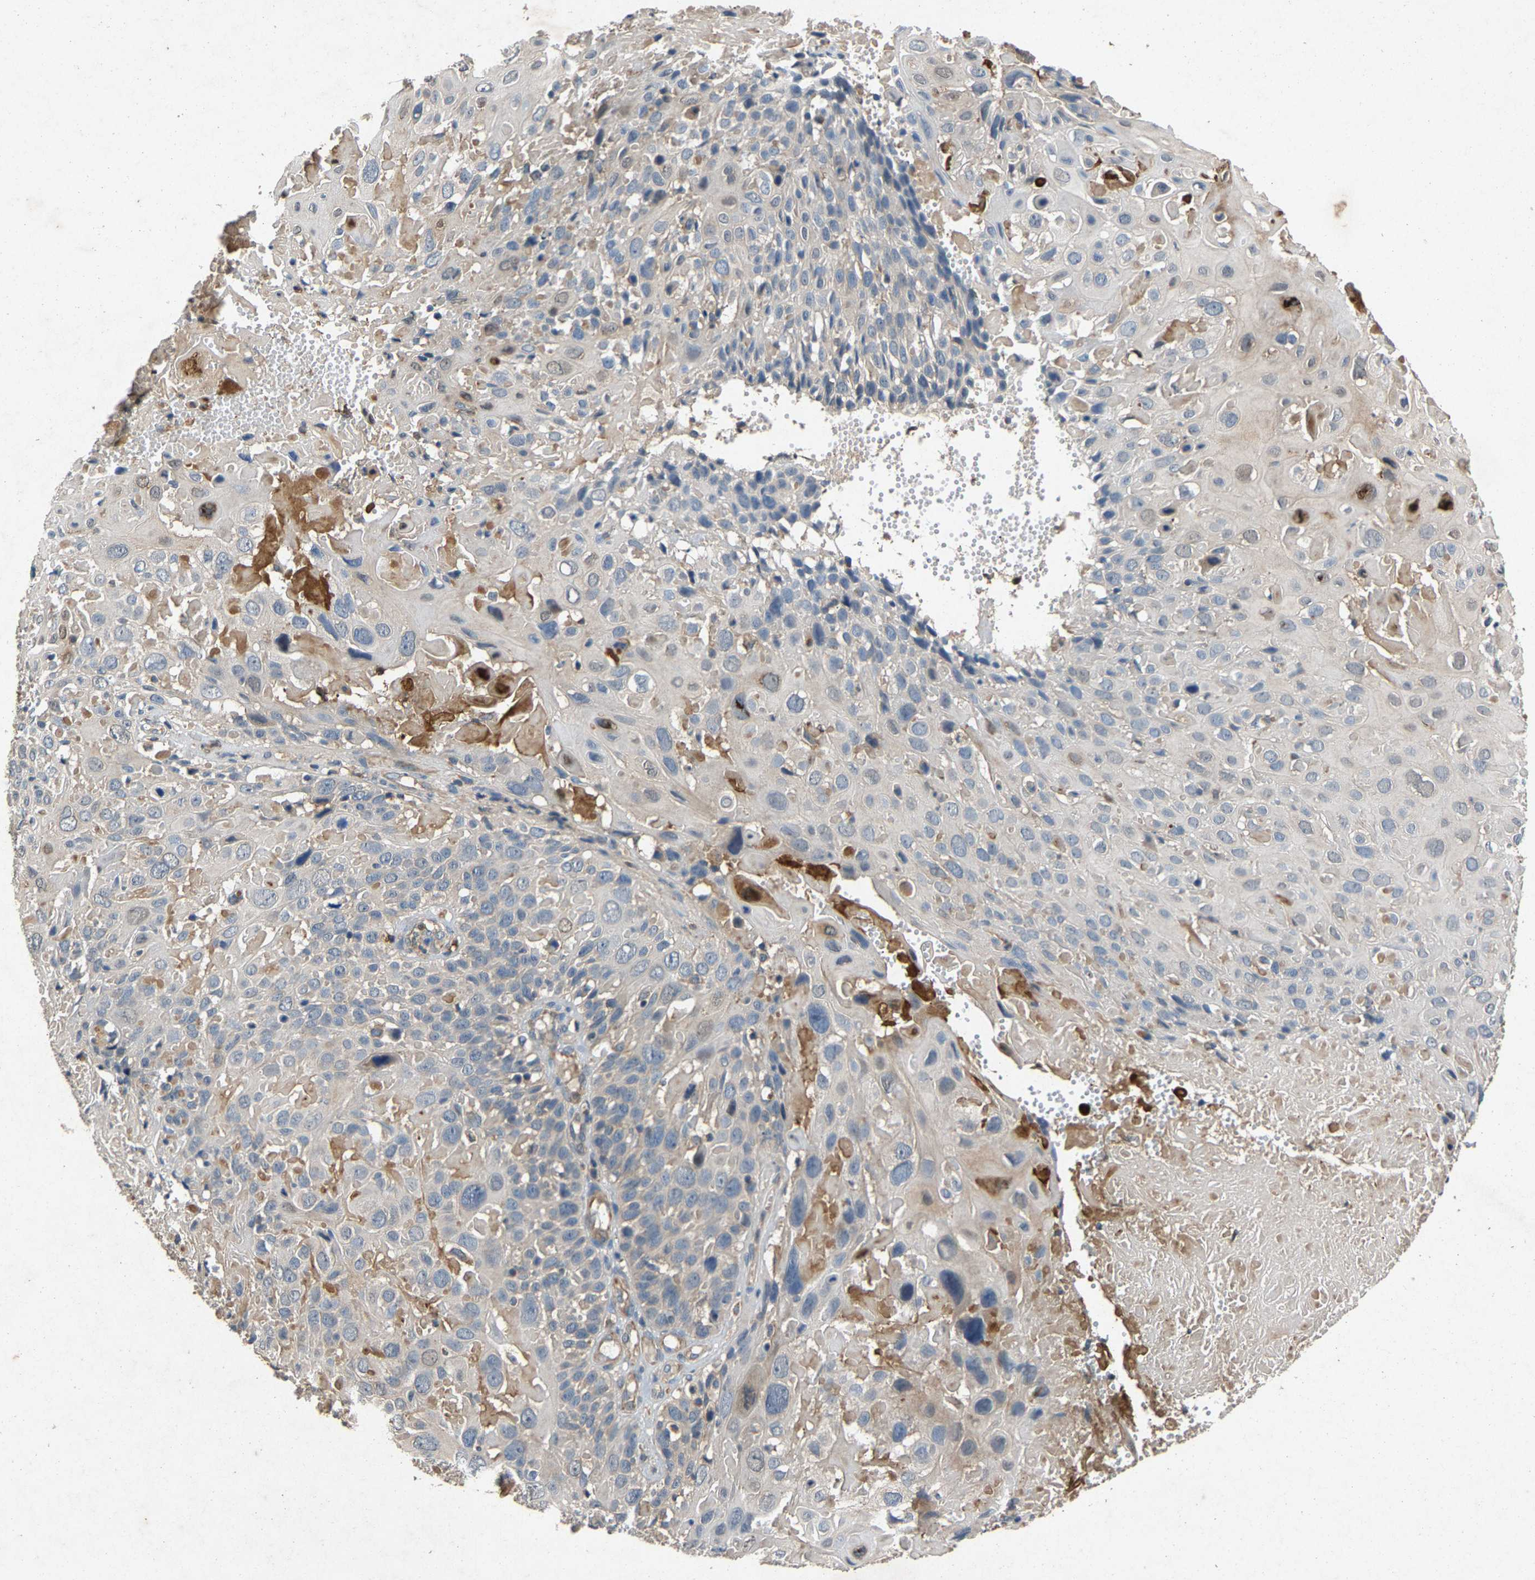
{"staining": {"intensity": "negative", "quantity": "none", "location": "none"}, "tissue": "cervical cancer", "cell_type": "Tumor cells", "image_type": "cancer", "snomed": [{"axis": "morphology", "description": "Squamous cell carcinoma, NOS"}, {"axis": "topography", "description": "Cervix"}], "caption": "Immunohistochemistry (IHC) histopathology image of squamous cell carcinoma (cervical) stained for a protein (brown), which reveals no staining in tumor cells.", "gene": "PPID", "patient": {"sex": "female", "age": 74}}